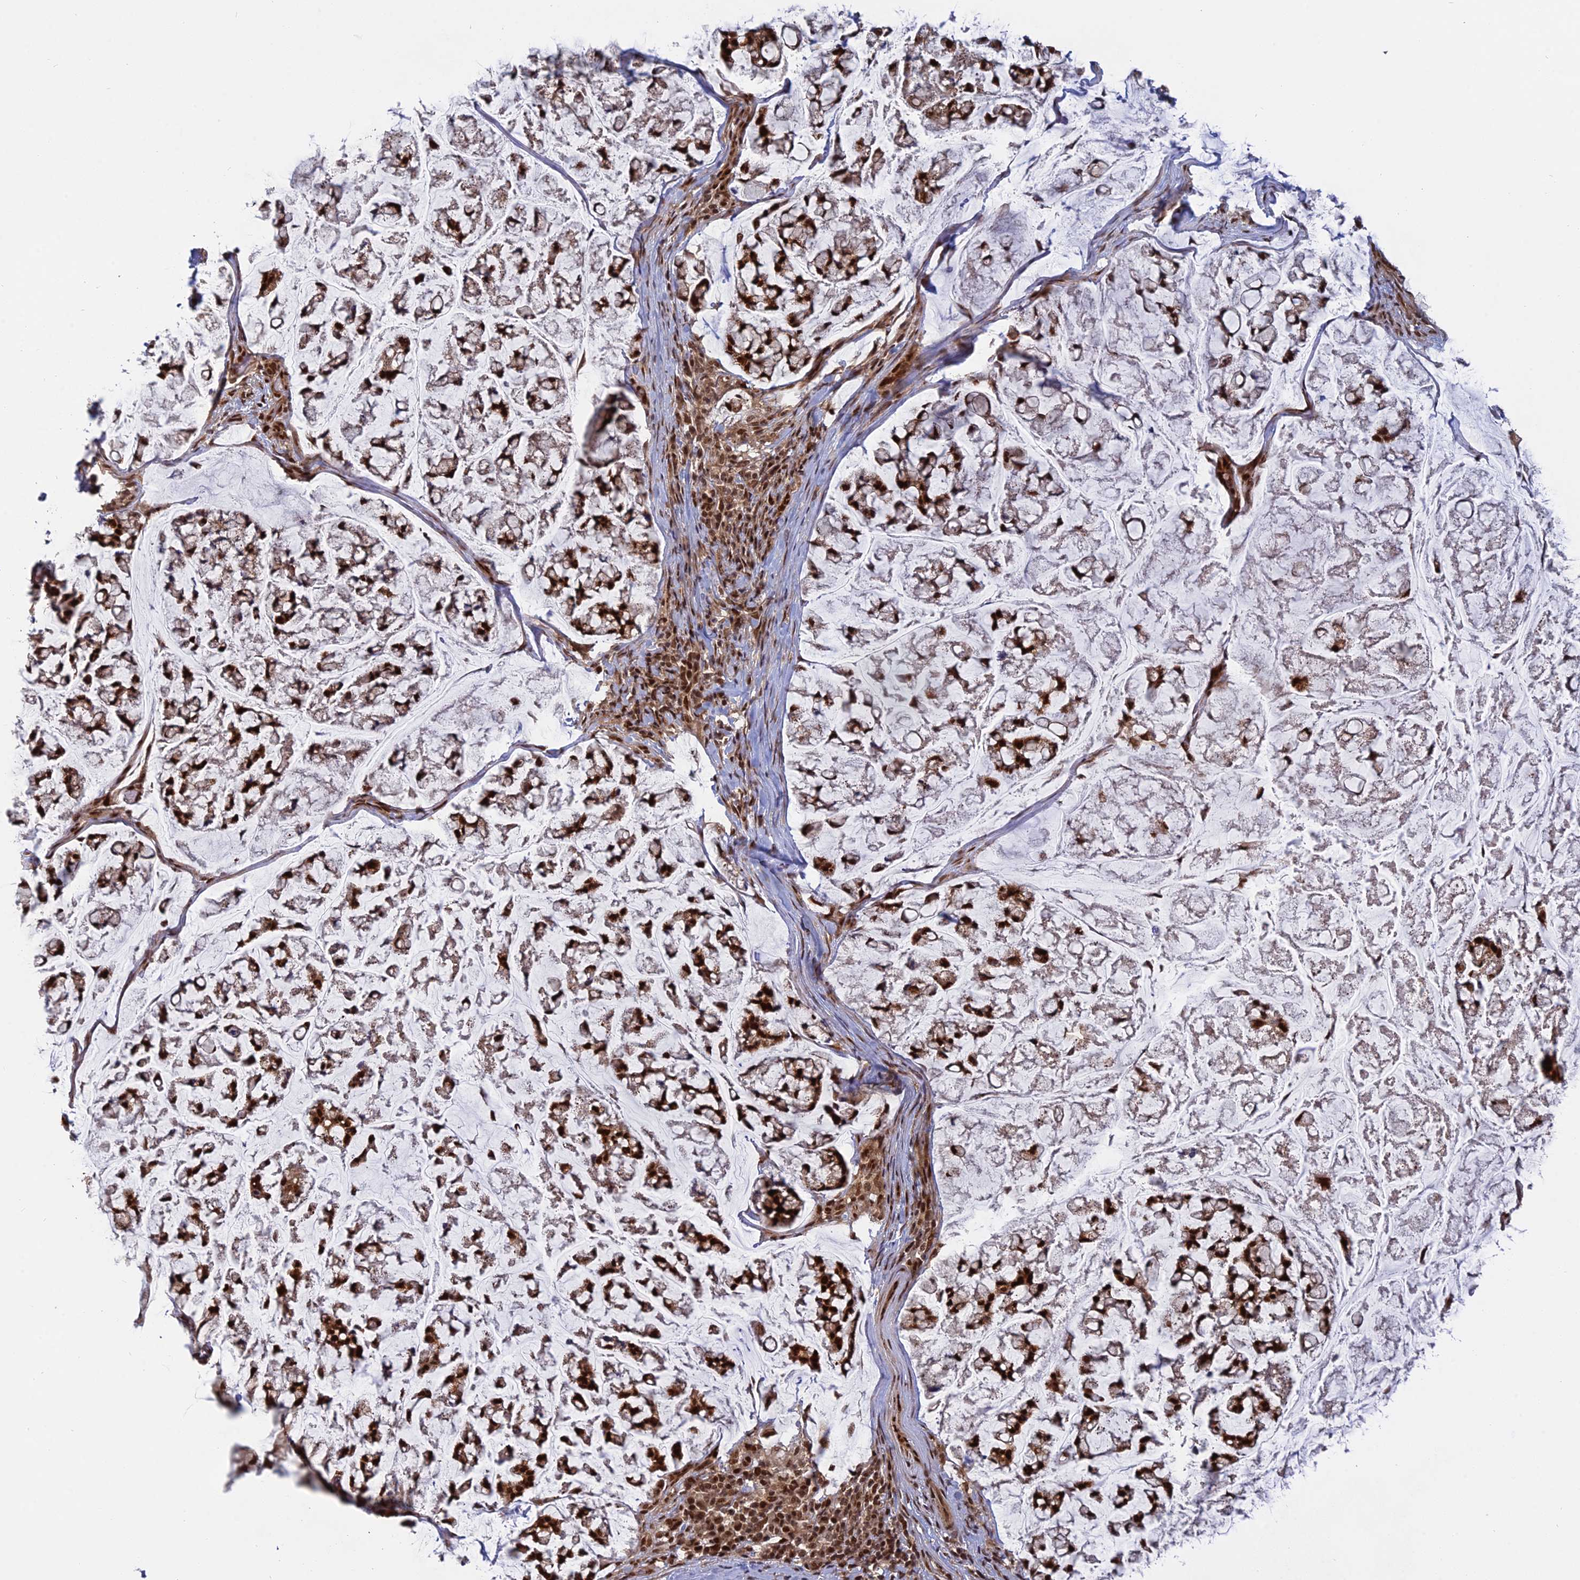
{"staining": {"intensity": "strong", "quantity": ">75%", "location": "cytoplasmic/membranous,nuclear"}, "tissue": "stomach cancer", "cell_type": "Tumor cells", "image_type": "cancer", "snomed": [{"axis": "morphology", "description": "Adenocarcinoma, NOS"}, {"axis": "topography", "description": "Stomach, lower"}], "caption": "Strong cytoplasmic/membranous and nuclear protein positivity is appreciated in about >75% of tumor cells in stomach adenocarcinoma.", "gene": "PKIG", "patient": {"sex": "male", "age": 67}}